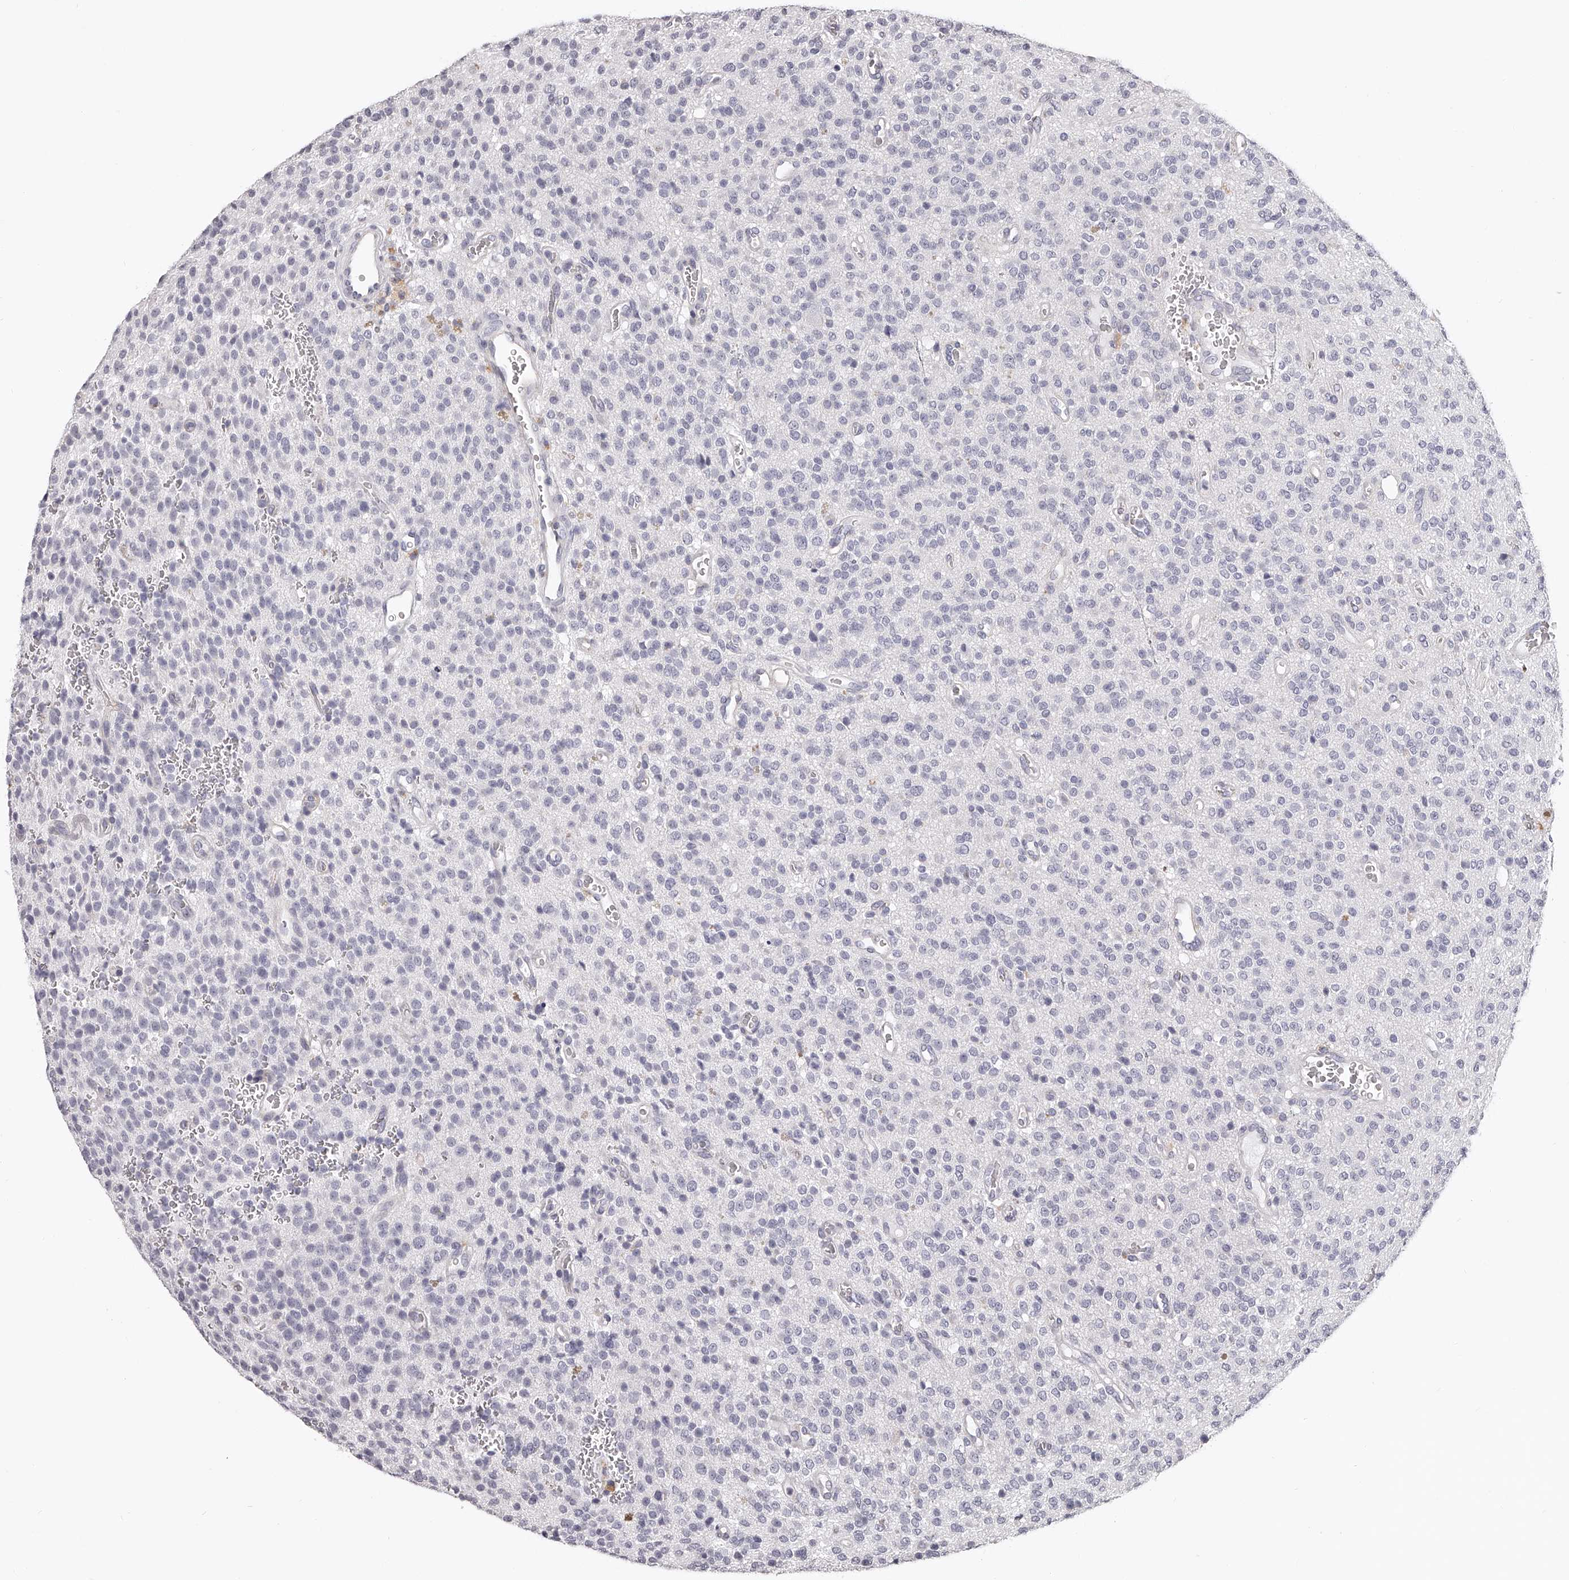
{"staining": {"intensity": "negative", "quantity": "none", "location": "none"}, "tissue": "glioma", "cell_type": "Tumor cells", "image_type": "cancer", "snomed": [{"axis": "morphology", "description": "Glioma, malignant, High grade"}, {"axis": "topography", "description": "Brain"}], "caption": "DAB immunohistochemical staining of human high-grade glioma (malignant) reveals no significant staining in tumor cells. Nuclei are stained in blue.", "gene": "DMRT1", "patient": {"sex": "male", "age": 34}}